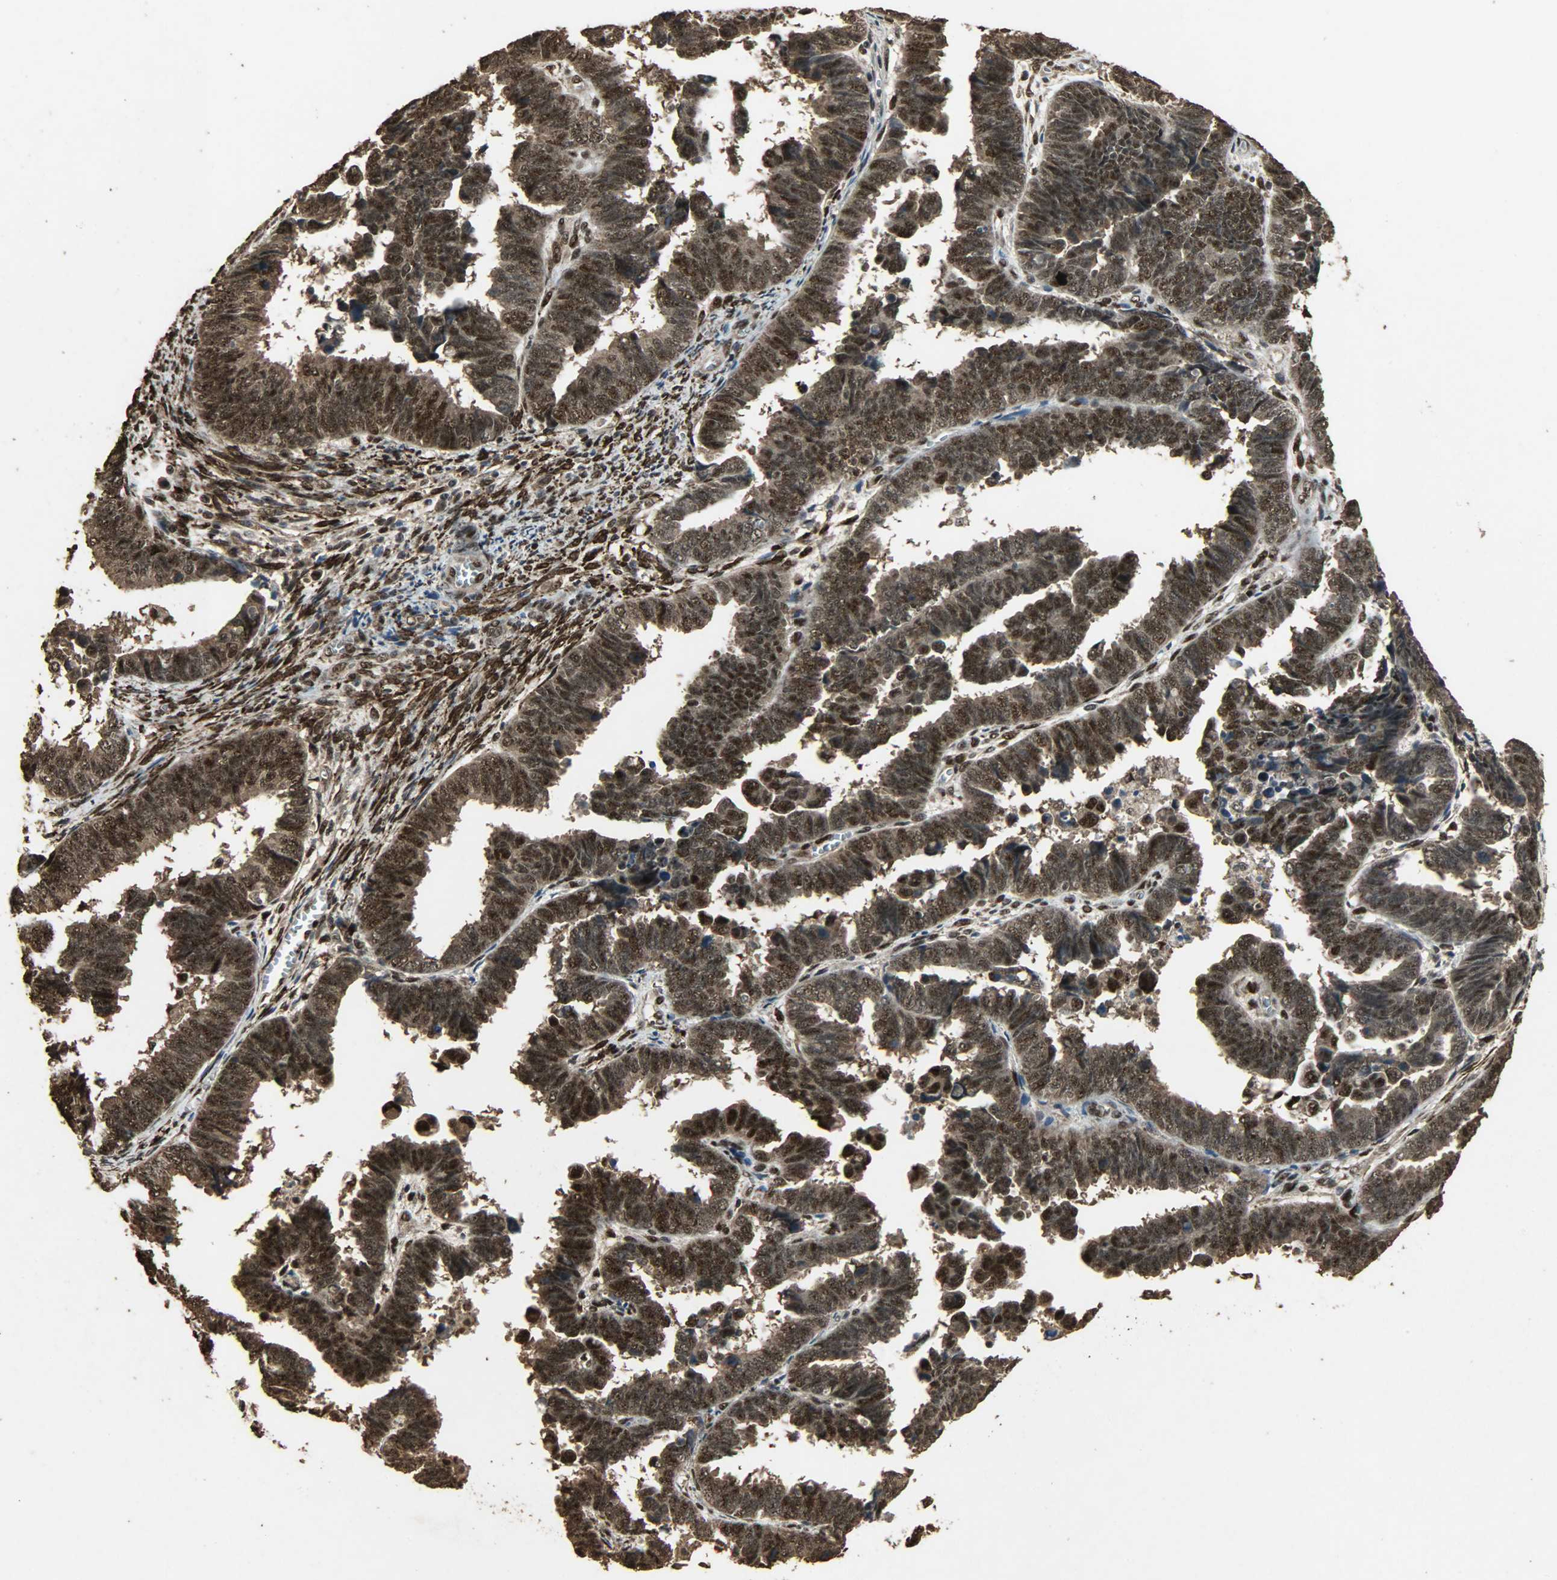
{"staining": {"intensity": "strong", "quantity": ">75%", "location": "cytoplasmic/membranous,nuclear"}, "tissue": "endometrial cancer", "cell_type": "Tumor cells", "image_type": "cancer", "snomed": [{"axis": "morphology", "description": "Adenocarcinoma, NOS"}, {"axis": "topography", "description": "Endometrium"}], "caption": "Immunohistochemistry (IHC) staining of endometrial cancer (adenocarcinoma), which demonstrates high levels of strong cytoplasmic/membranous and nuclear staining in about >75% of tumor cells indicating strong cytoplasmic/membranous and nuclear protein positivity. The staining was performed using DAB (3,3'-diaminobenzidine) (brown) for protein detection and nuclei were counterstained in hematoxylin (blue).", "gene": "CCNT2", "patient": {"sex": "female", "age": 75}}